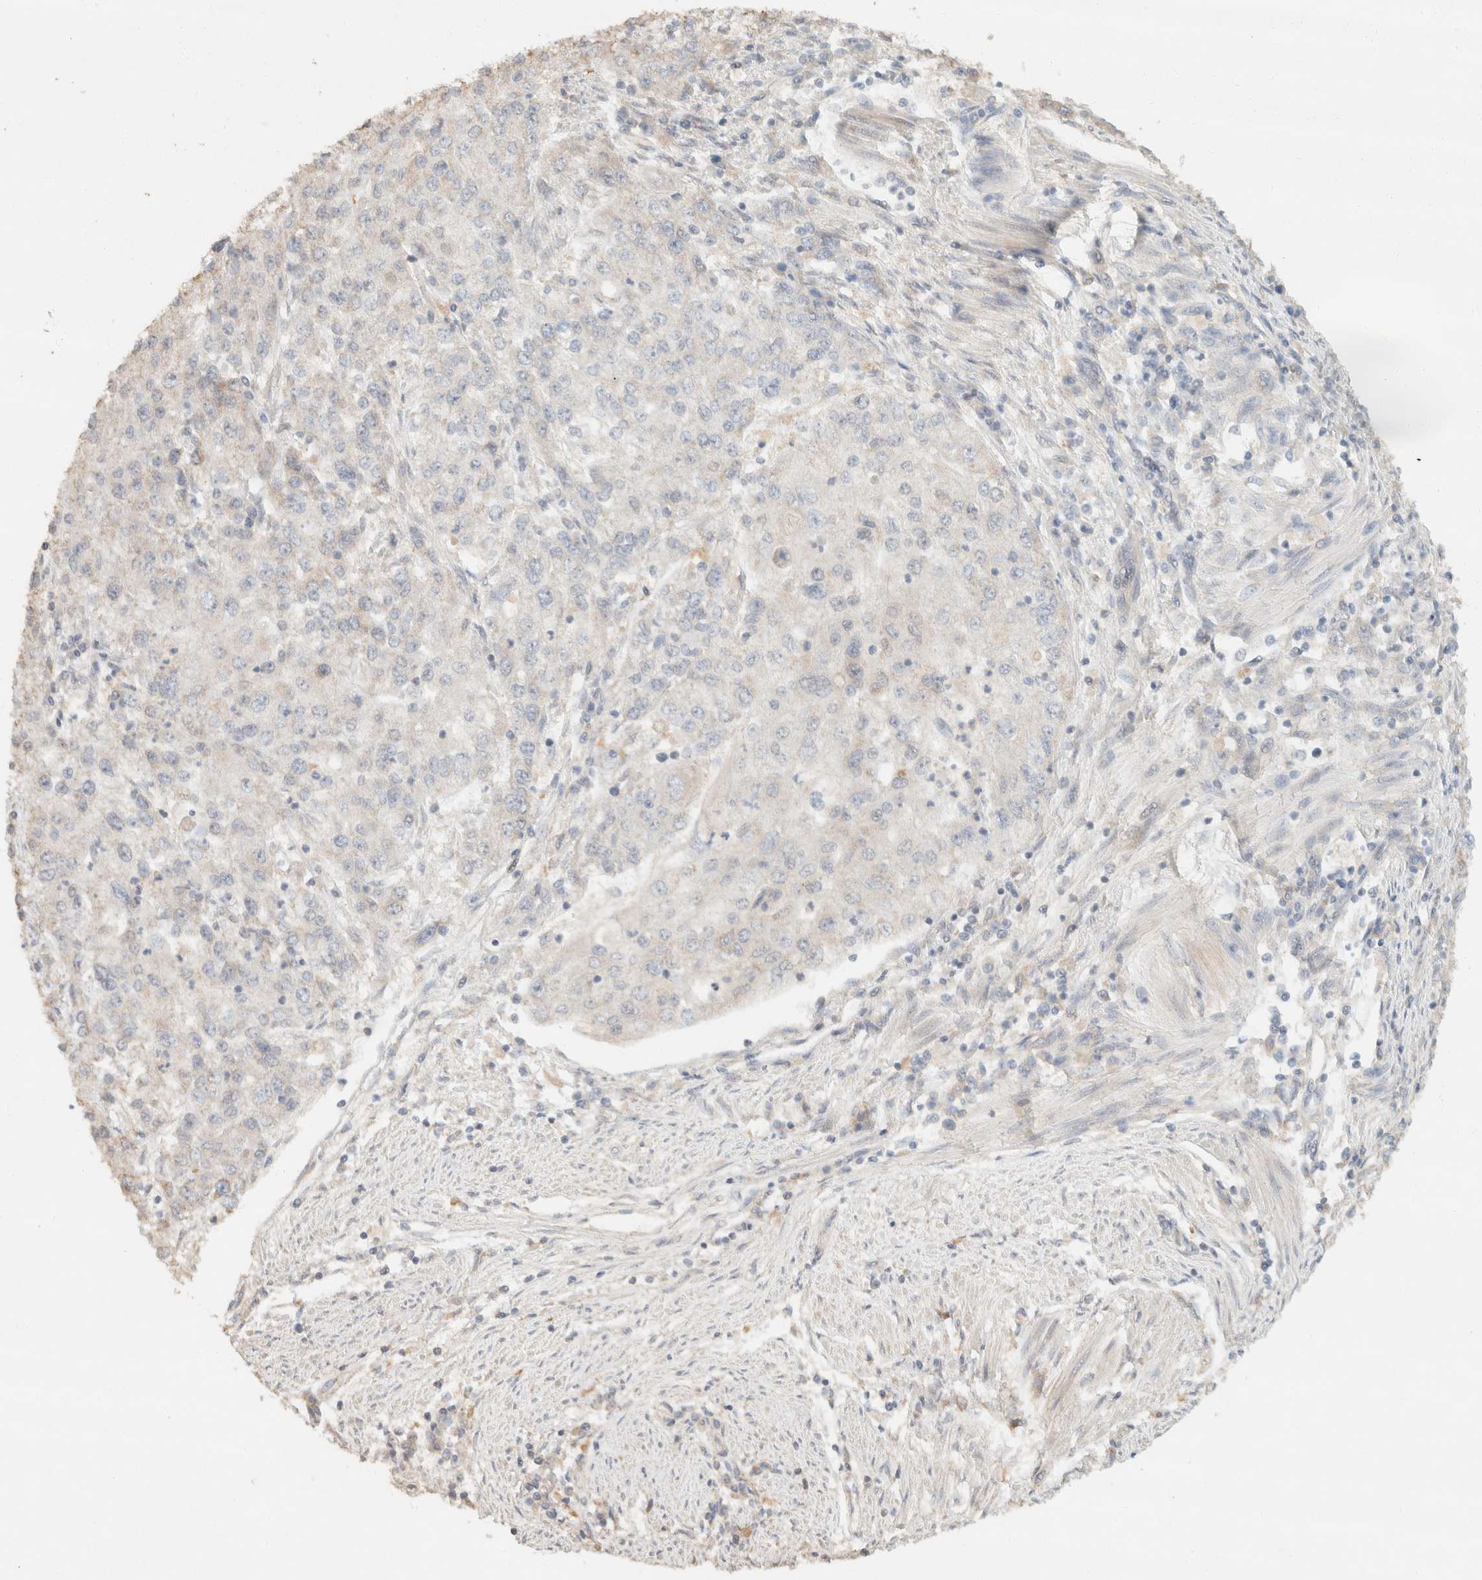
{"staining": {"intensity": "negative", "quantity": "none", "location": "none"}, "tissue": "endometrial cancer", "cell_type": "Tumor cells", "image_type": "cancer", "snomed": [{"axis": "morphology", "description": "Adenocarcinoma, NOS"}, {"axis": "topography", "description": "Endometrium"}], "caption": "This is a histopathology image of immunohistochemistry (IHC) staining of endometrial cancer (adenocarcinoma), which shows no staining in tumor cells.", "gene": "TACC1", "patient": {"sex": "female", "age": 49}}